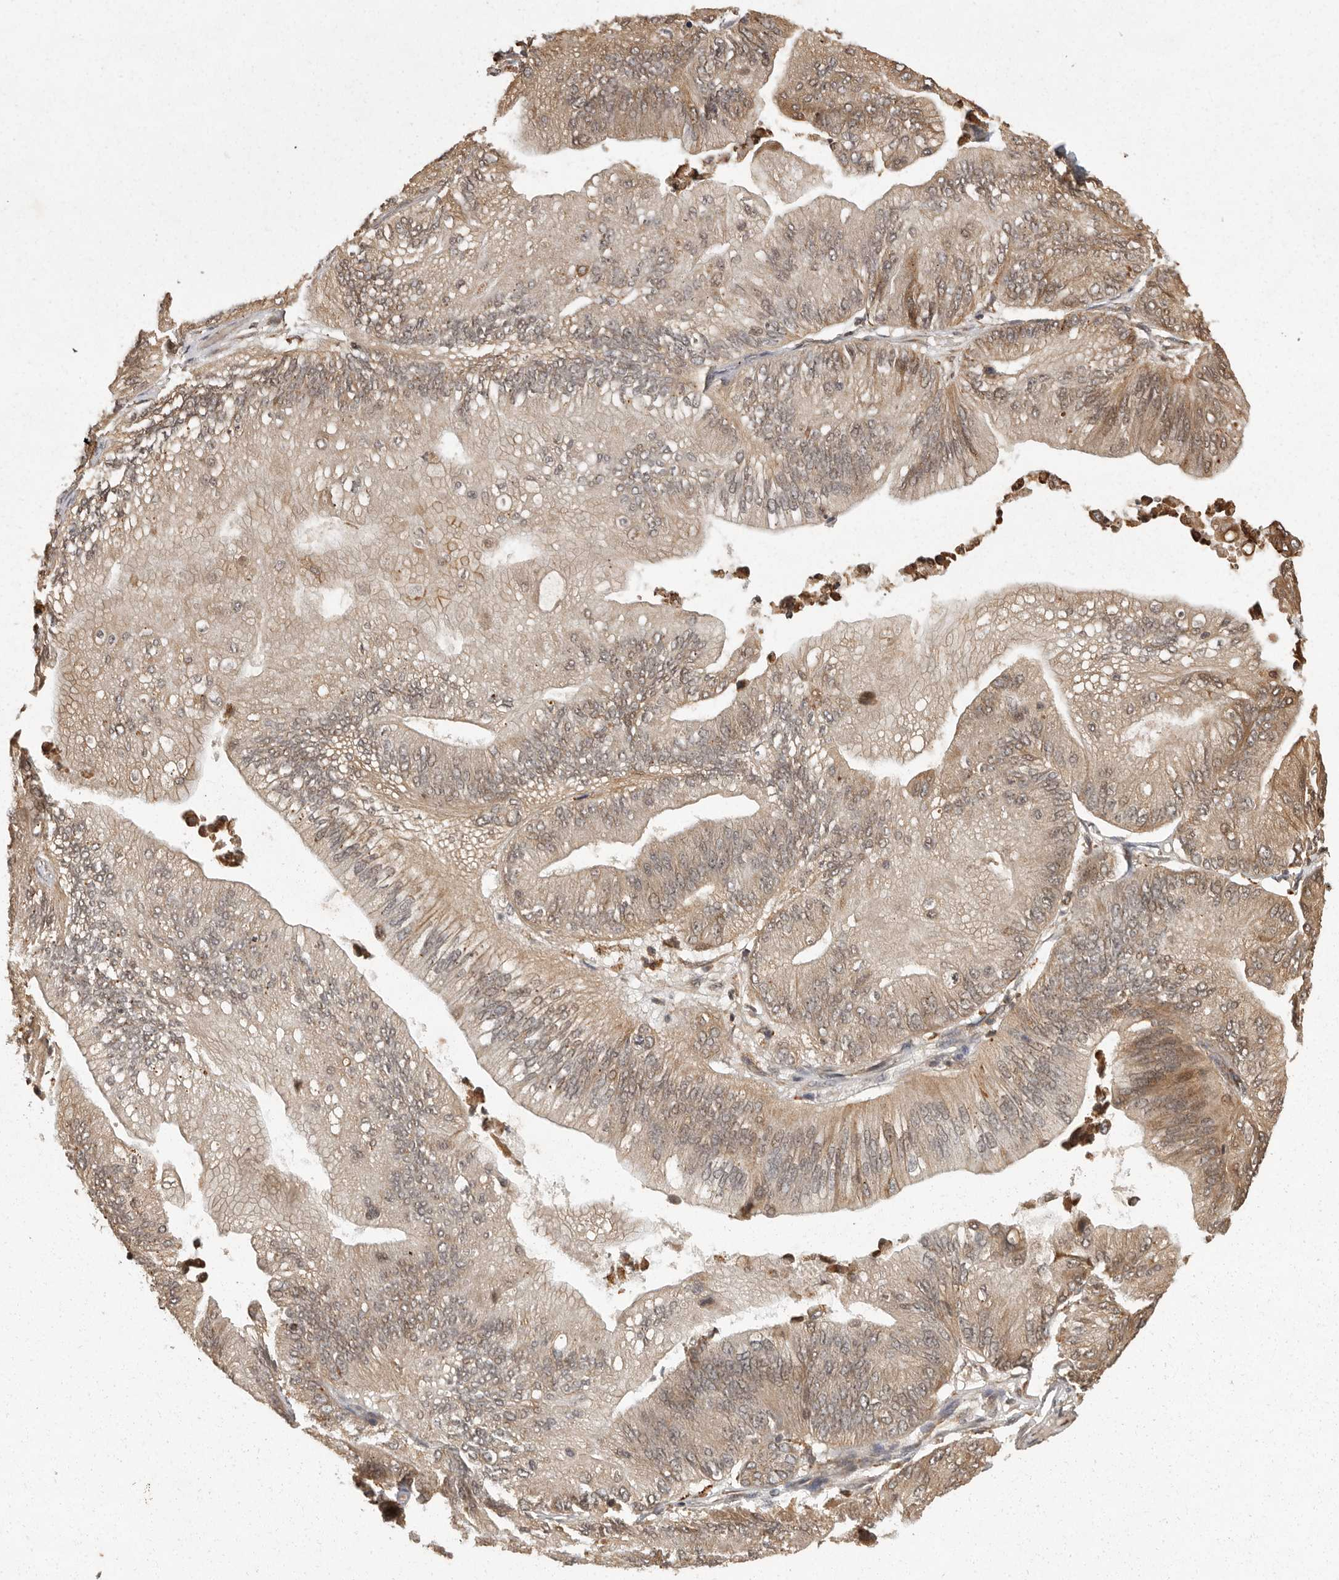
{"staining": {"intensity": "weak", "quantity": ">75%", "location": "cytoplasmic/membranous,nuclear"}, "tissue": "ovarian cancer", "cell_type": "Tumor cells", "image_type": "cancer", "snomed": [{"axis": "morphology", "description": "Cystadenocarcinoma, mucinous, NOS"}, {"axis": "topography", "description": "Ovary"}], "caption": "IHC of ovarian mucinous cystadenocarcinoma exhibits low levels of weak cytoplasmic/membranous and nuclear positivity in about >75% of tumor cells.", "gene": "ZNF83", "patient": {"sex": "female", "age": 61}}